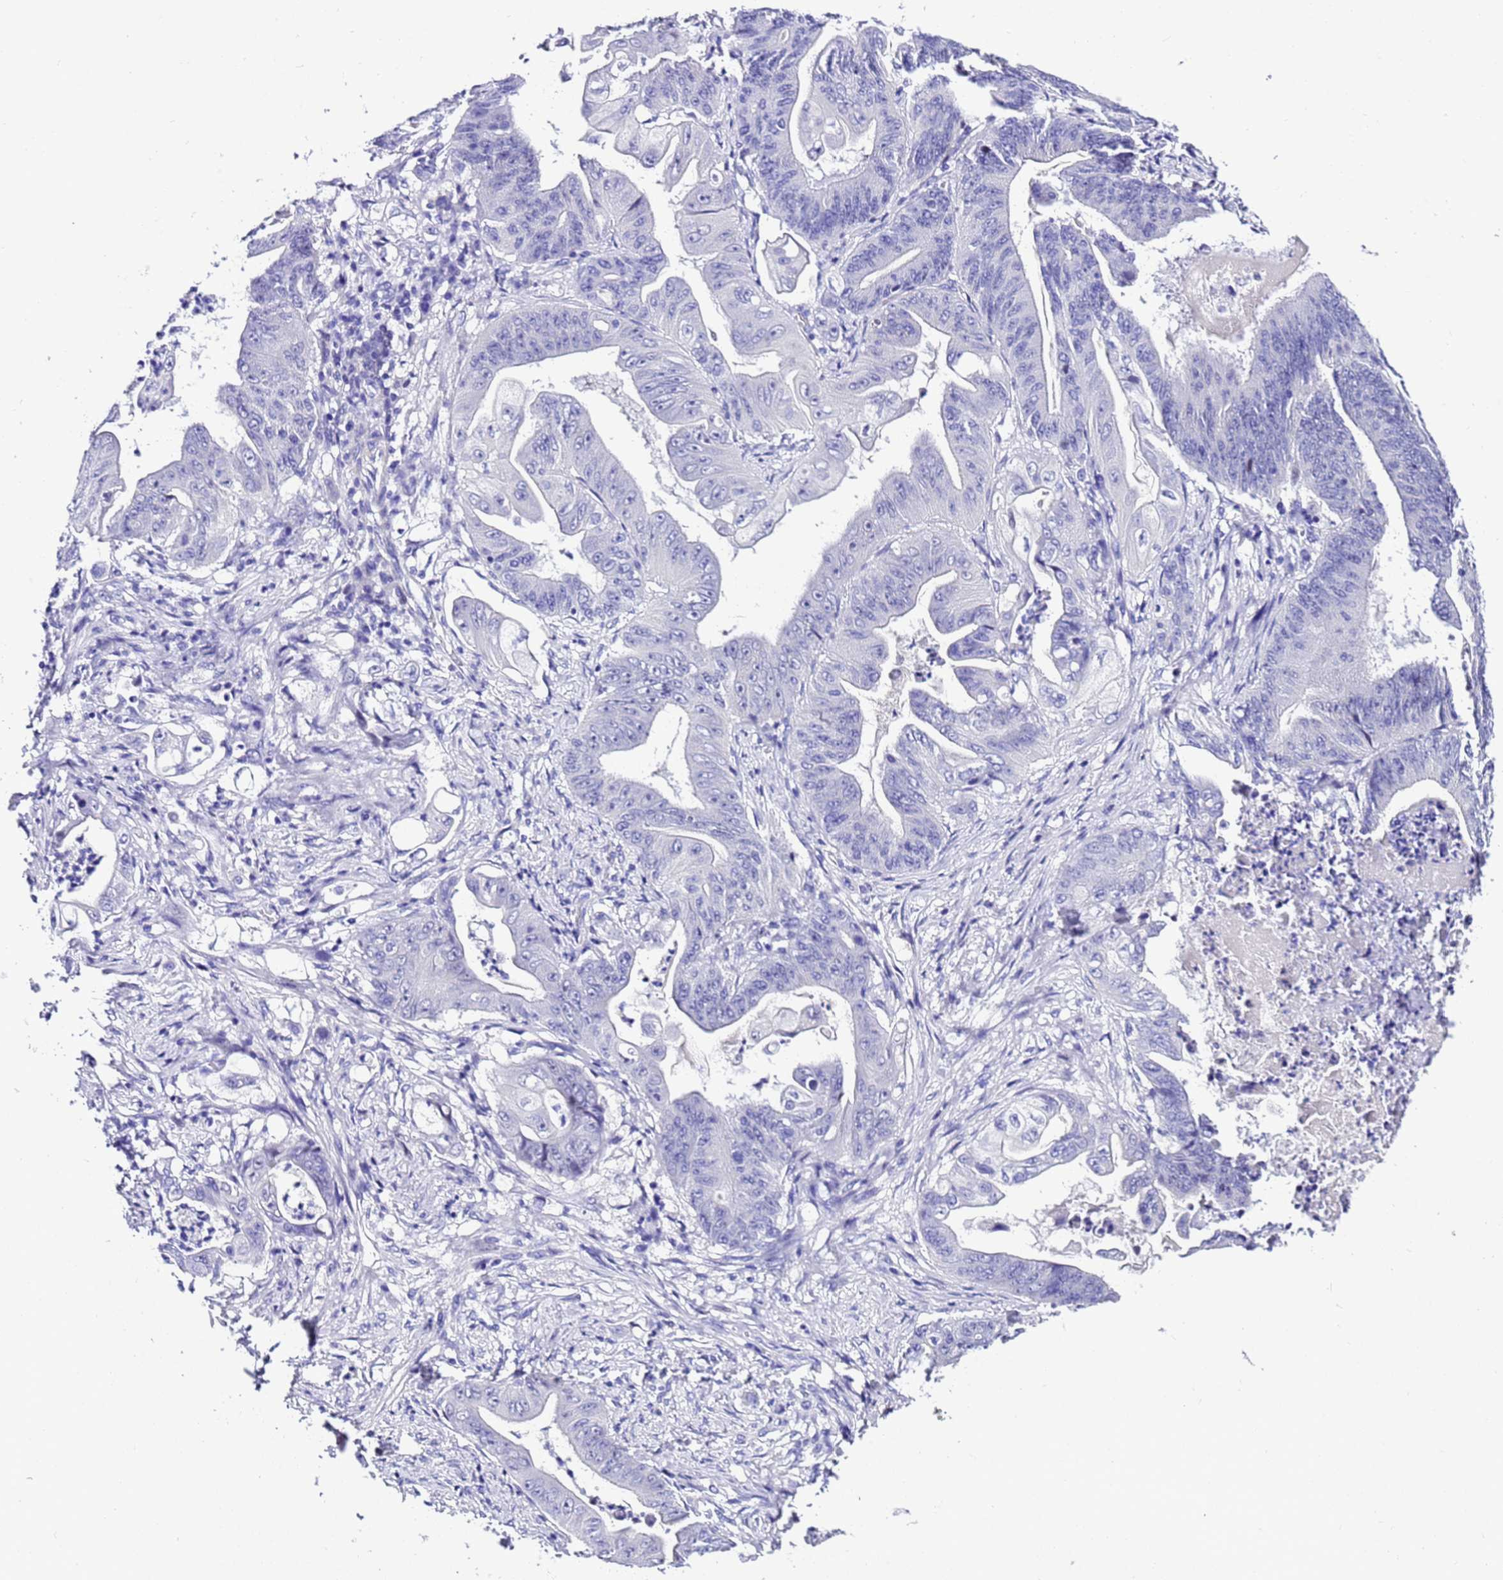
{"staining": {"intensity": "negative", "quantity": "none", "location": "none"}, "tissue": "stomach cancer", "cell_type": "Tumor cells", "image_type": "cancer", "snomed": [{"axis": "morphology", "description": "Adenocarcinoma, NOS"}, {"axis": "topography", "description": "Stomach"}], "caption": "This is an immunohistochemistry photomicrograph of human stomach adenocarcinoma. There is no positivity in tumor cells.", "gene": "ZNF417", "patient": {"sex": "female", "age": 73}}